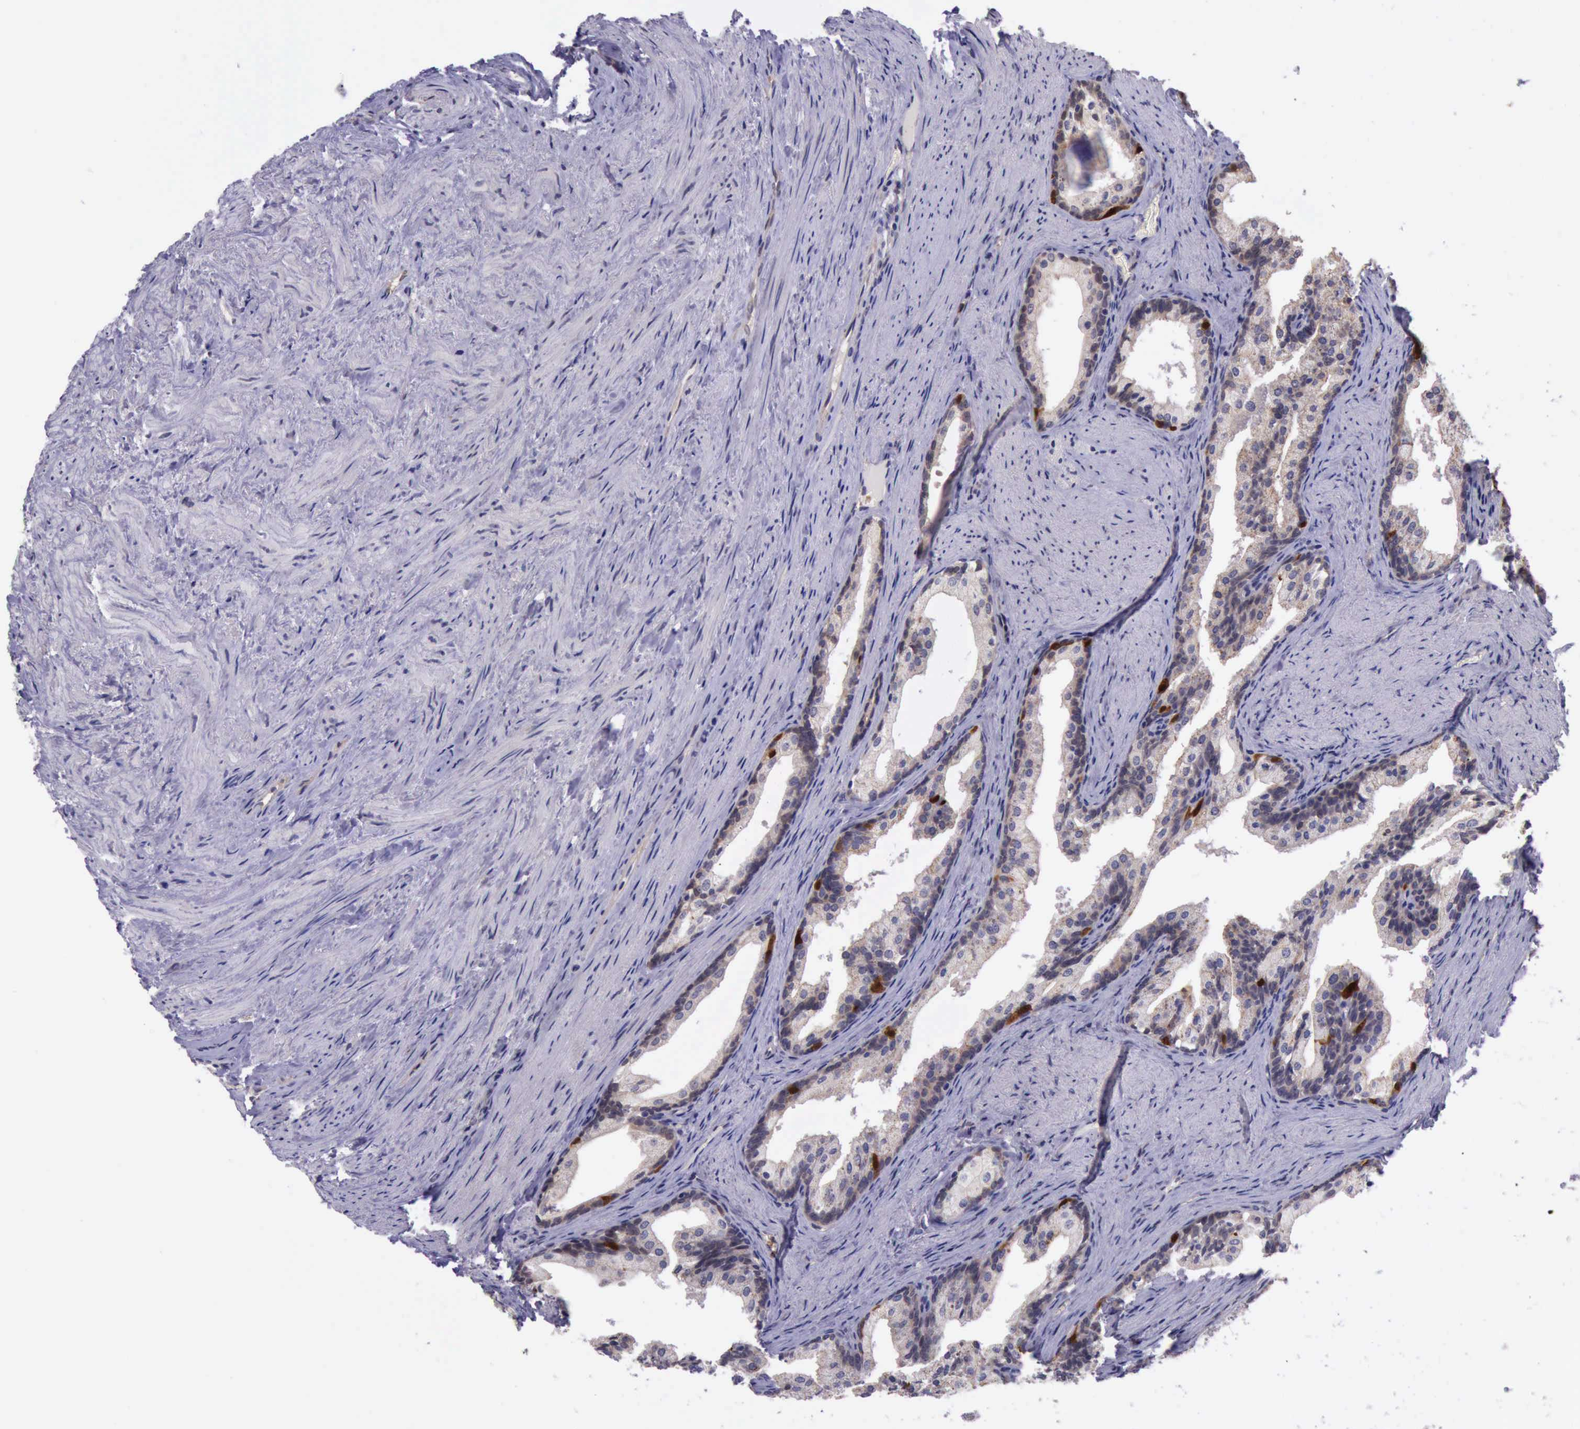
{"staining": {"intensity": "weak", "quantity": ">75%", "location": "cytoplasmic/membranous"}, "tissue": "prostate cancer", "cell_type": "Tumor cells", "image_type": "cancer", "snomed": [{"axis": "morphology", "description": "Adenocarcinoma, Medium grade"}, {"axis": "topography", "description": "Prostate"}], "caption": "Human prostate cancer stained for a protein (brown) displays weak cytoplasmic/membranous positive expression in approximately >75% of tumor cells.", "gene": "PLEK2", "patient": {"sex": "male", "age": 60}}